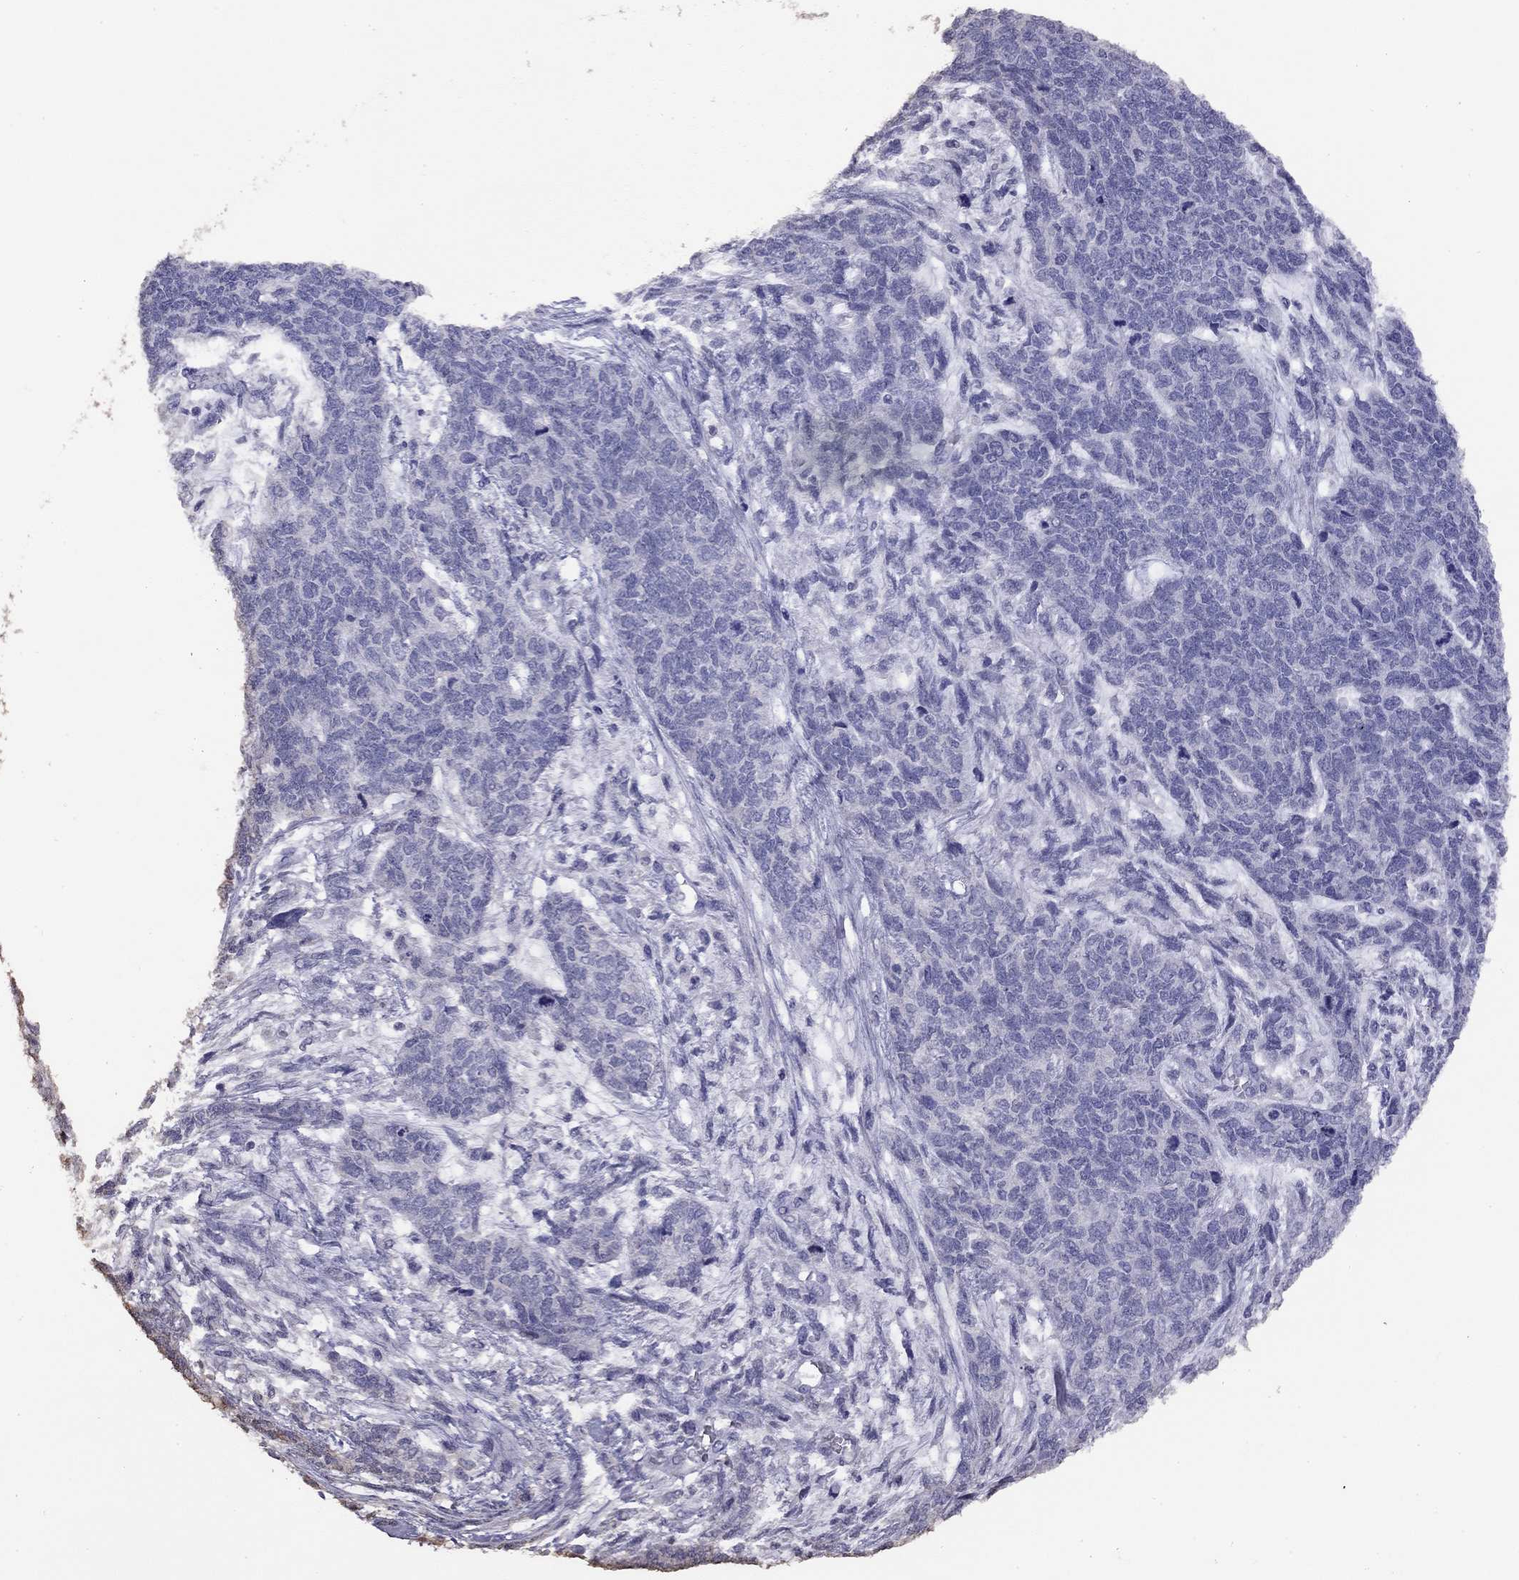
{"staining": {"intensity": "negative", "quantity": "none", "location": "none"}, "tissue": "cervical cancer", "cell_type": "Tumor cells", "image_type": "cancer", "snomed": [{"axis": "morphology", "description": "Squamous cell carcinoma, NOS"}, {"axis": "topography", "description": "Cervix"}], "caption": "Immunohistochemistry (IHC) photomicrograph of neoplastic tissue: human cervical cancer (squamous cell carcinoma) stained with DAB (3,3'-diaminobenzidine) shows no significant protein expression in tumor cells. (DAB (3,3'-diaminobenzidine) immunohistochemistry visualized using brightfield microscopy, high magnification).", "gene": "SUN3", "patient": {"sex": "female", "age": 63}}